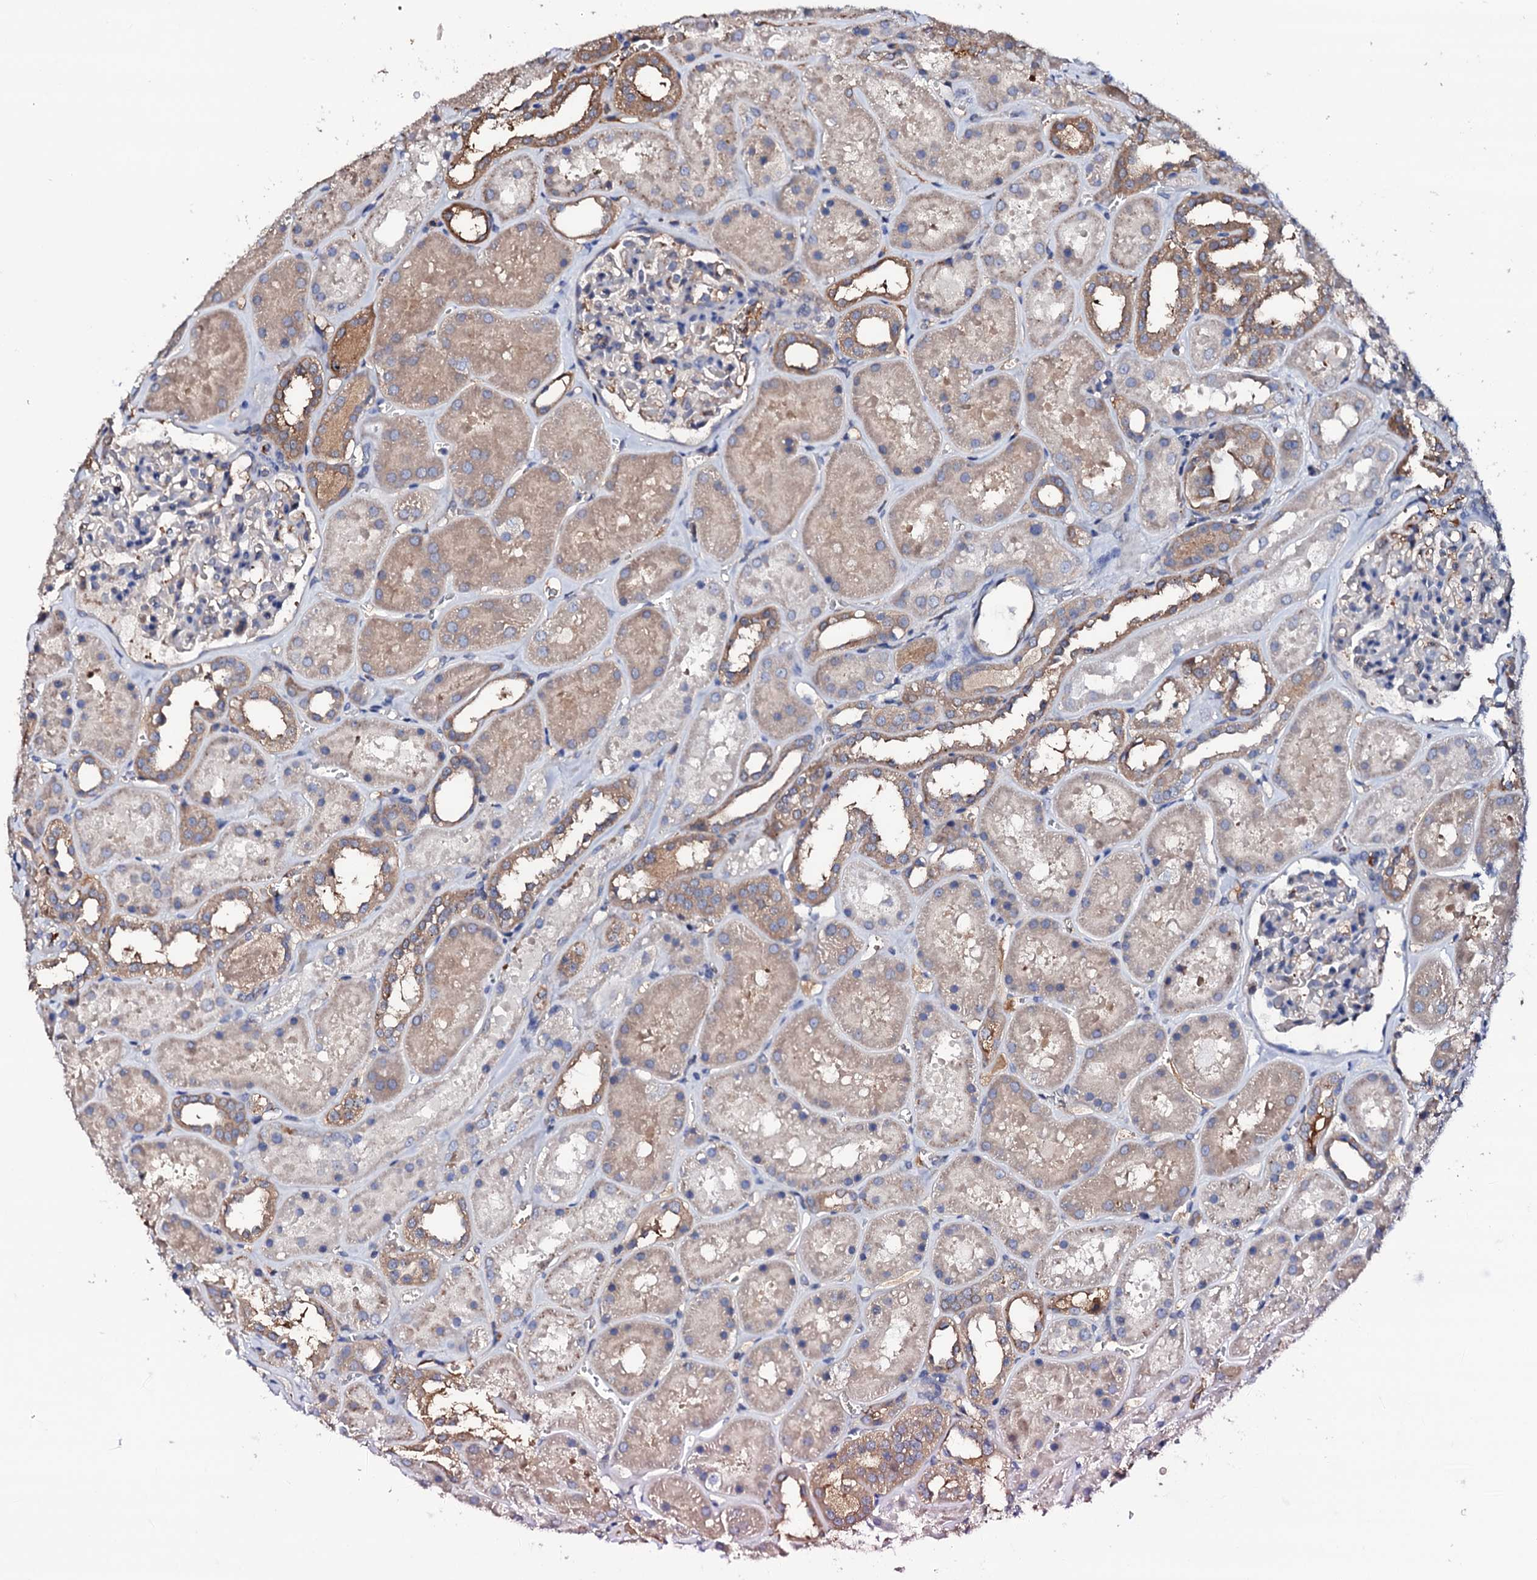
{"staining": {"intensity": "negative", "quantity": "none", "location": "none"}, "tissue": "kidney", "cell_type": "Cells in glomeruli", "image_type": "normal", "snomed": [{"axis": "morphology", "description": "Normal tissue, NOS"}, {"axis": "topography", "description": "Kidney"}], "caption": "A histopathology image of kidney stained for a protein reveals no brown staining in cells in glomeruli.", "gene": "TCAF2C", "patient": {"sex": "female", "age": 41}}